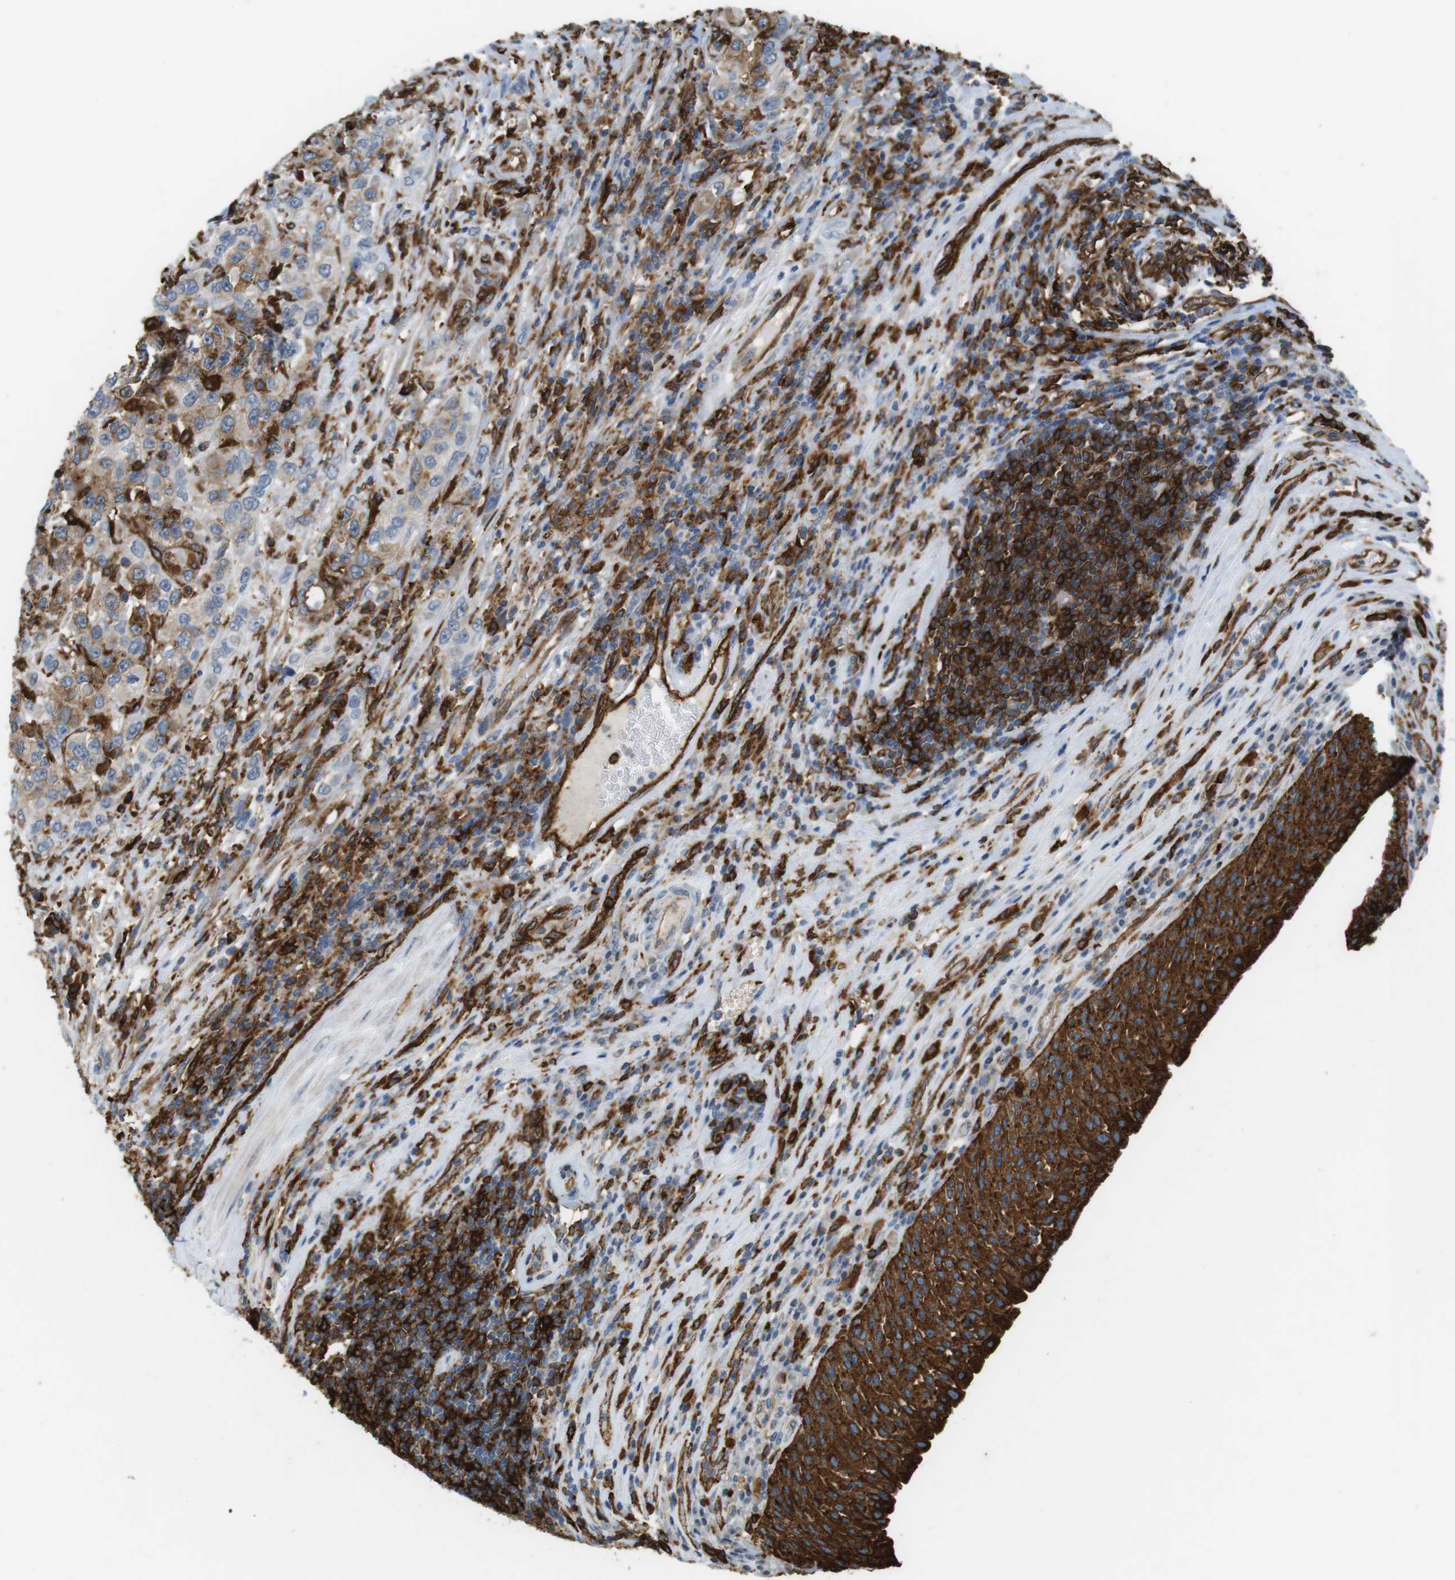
{"staining": {"intensity": "moderate", "quantity": "<25%", "location": "cytoplasmic/membranous"}, "tissue": "urothelial cancer", "cell_type": "Tumor cells", "image_type": "cancer", "snomed": [{"axis": "morphology", "description": "Urothelial carcinoma, High grade"}, {"axis": "topography", "description": "Urinary bladder"}], "caption": "Brown immunohistochemical staining in human urothelial cancer exhibits moderate cytoplasmic/membranous positivity in about <25% of tumor cells.", "gene": "HLA-DRA", "patient": {"sex": "female", "age": 80}}